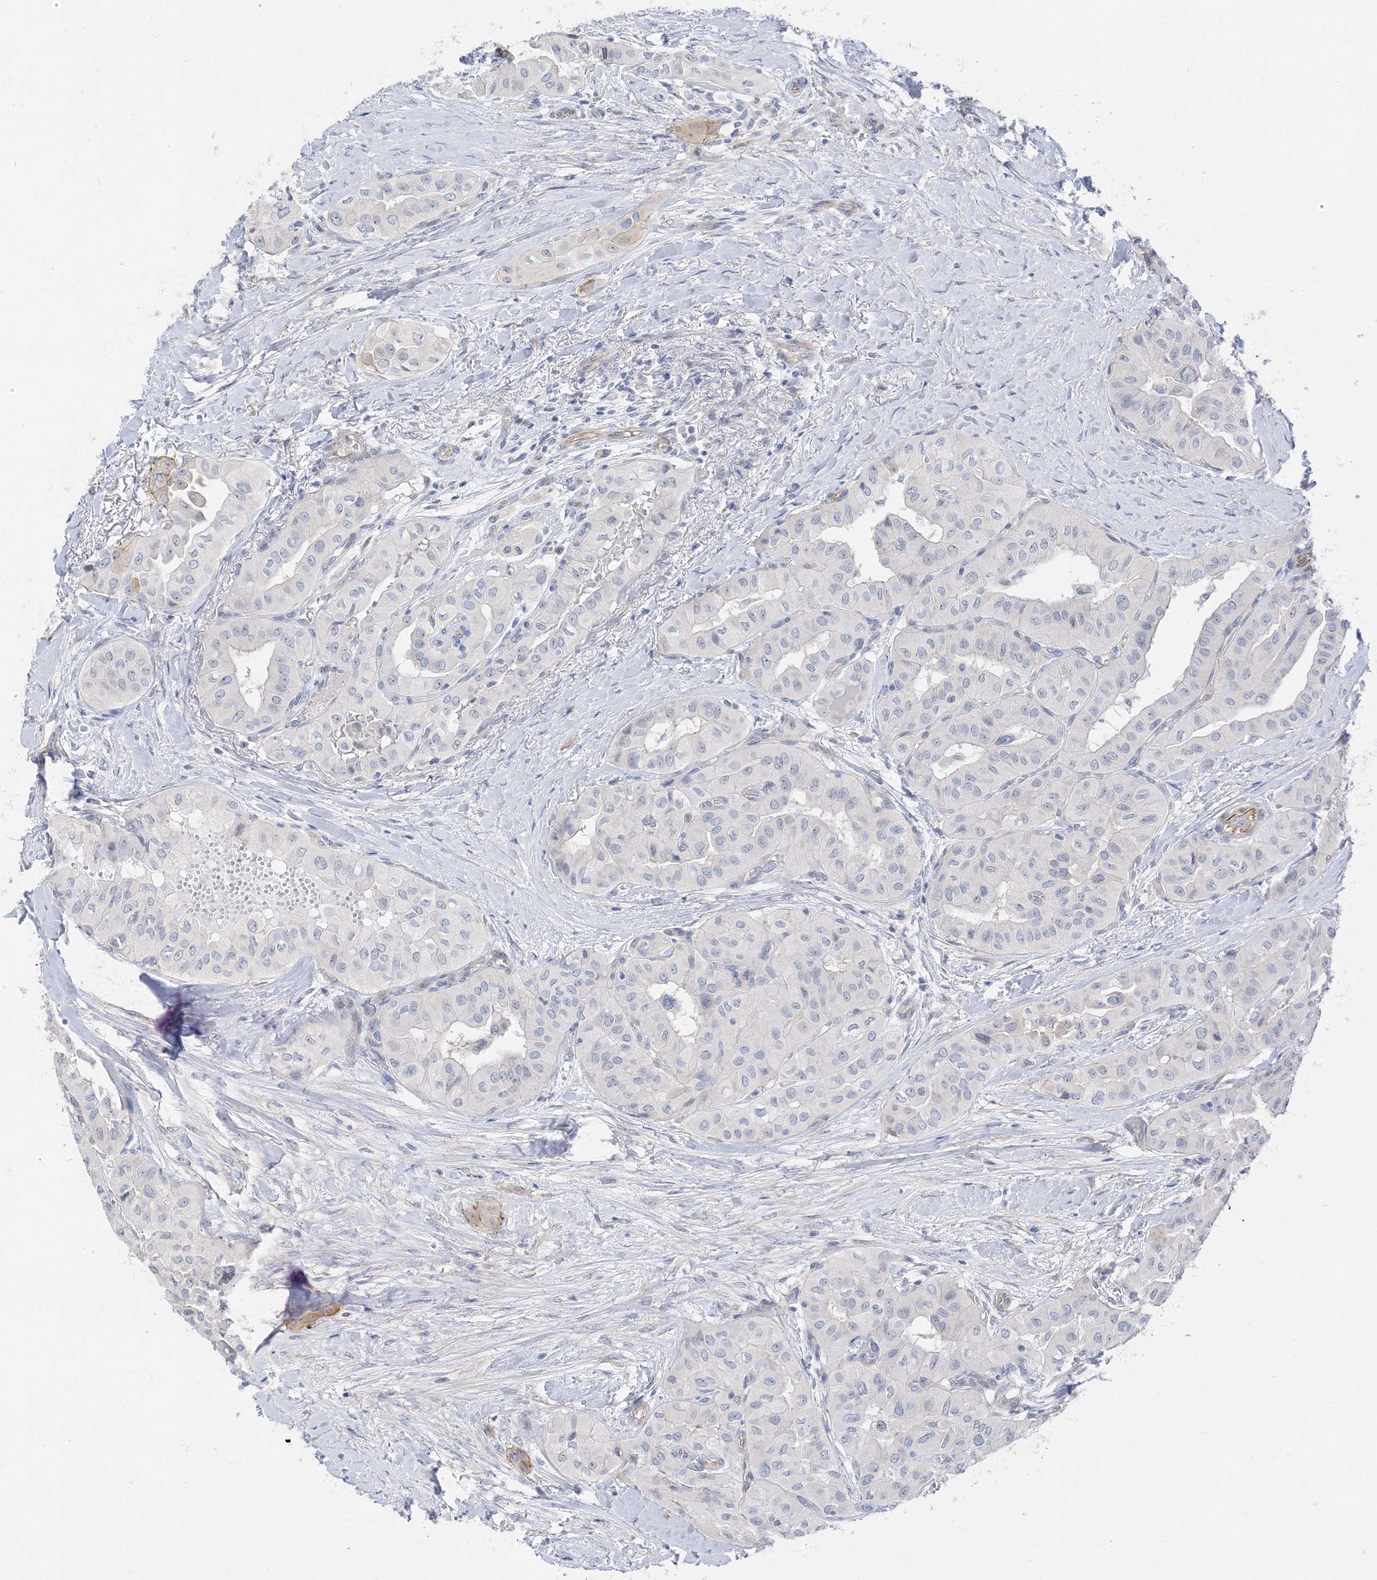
{"staining": {"intensity": "negative", "quantity": "none", "location": "none"}, "tissue": "thyroid cancer", "cell_type": "Tumor cells", "image_type": "cancer", "snomed": [{"axis": "morphology", "description": "Papillary adenocarcinoma, NOS"}, {"axis": "topography", "description": "Thyroid gland"}], "caption": "Thyroid cancer (papillary adenocarcinoma) was stained to show a protein in brown. There is no significant expression in tumor cells.", "gene": "IL36B", "patient": {"sex": "female", "age": 59}}